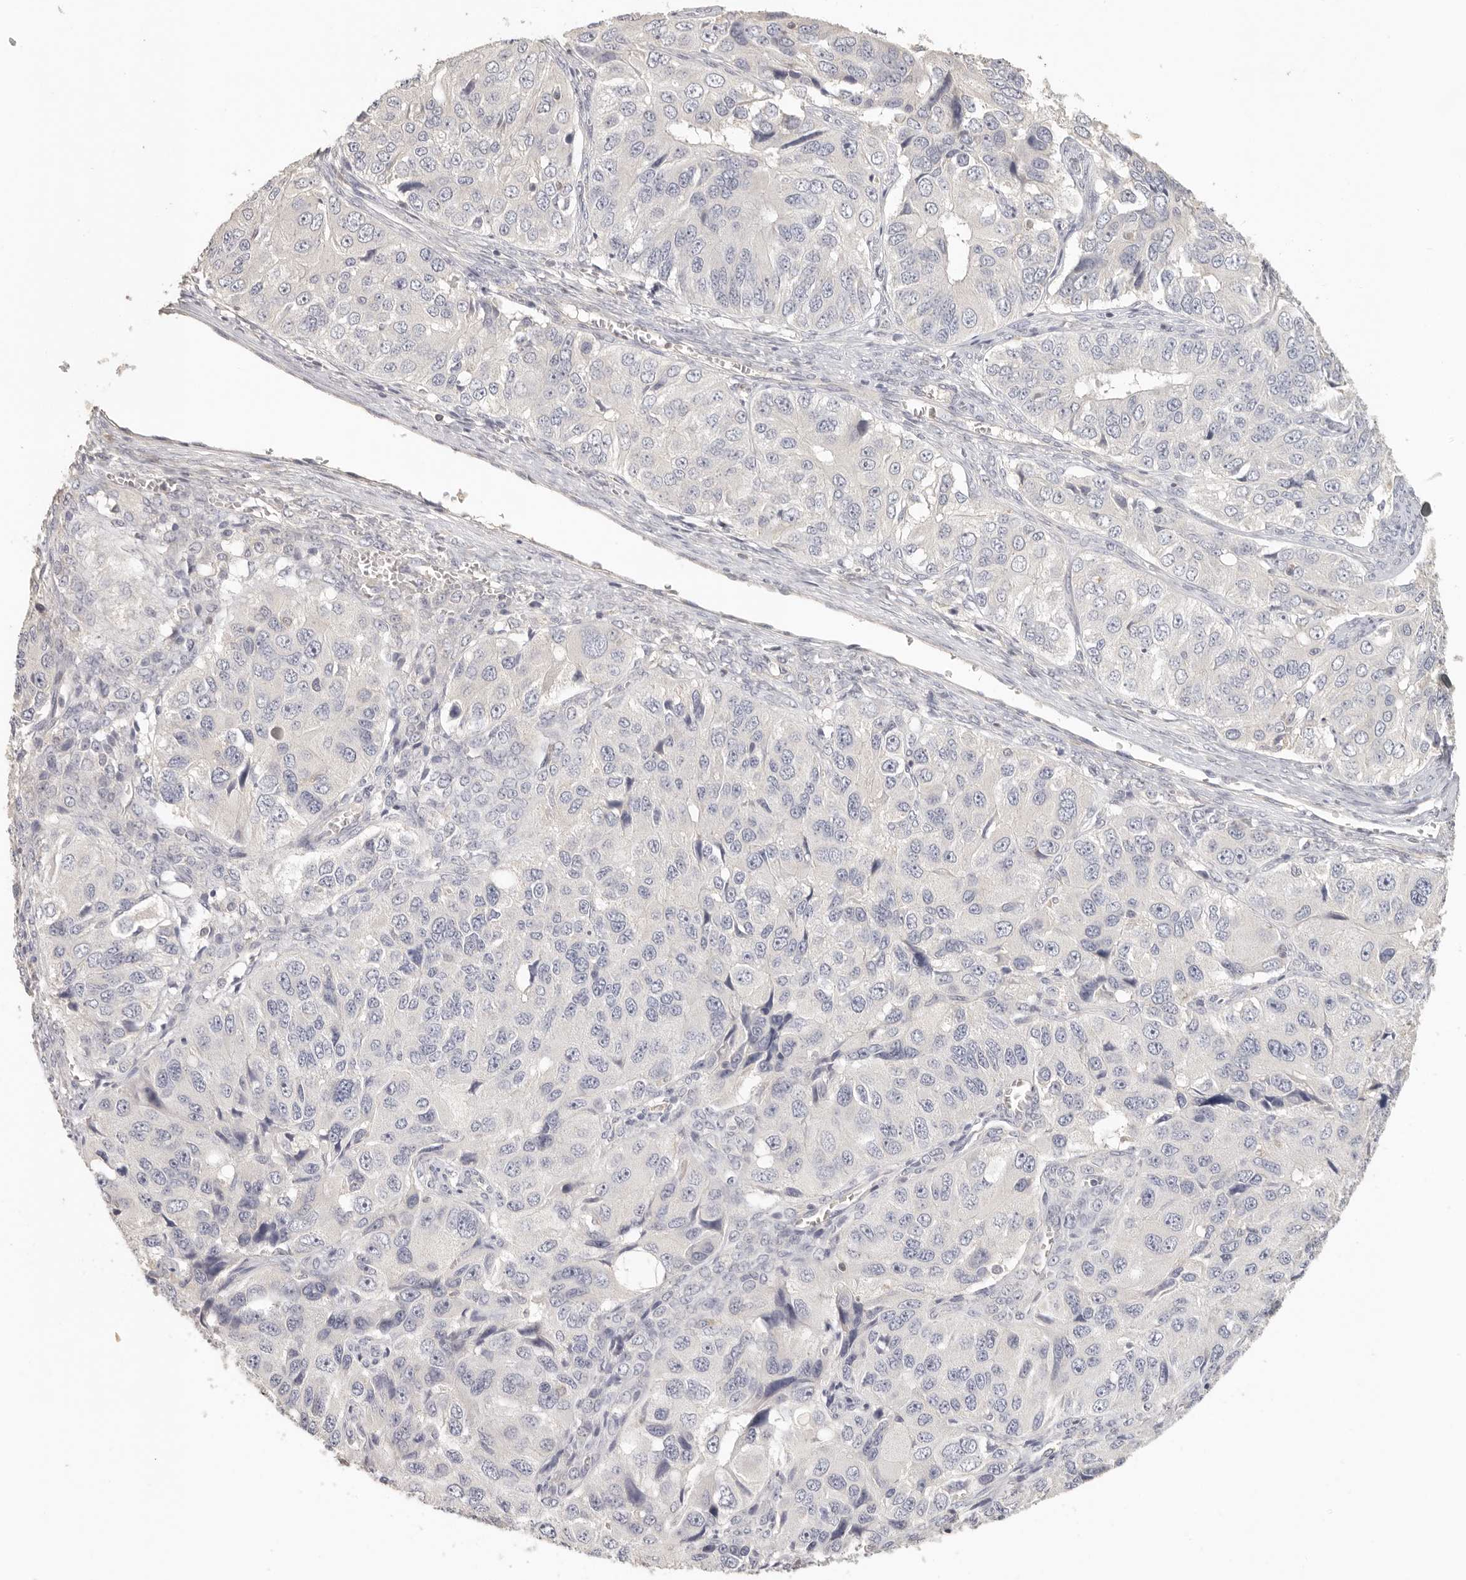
{"staining": {"intensity": "negative", "quantity": "none", "location": "none"}, "tissue": "ovarian cancer", "cell_type": "Tumor cells", "image_type": "cancer", "snomed": [{"axis": "morphology", "description": "Carcinoma, endometroid"}, {"axis": "topography", "description": "Ovary"}], "caption": "Protein analysis of ovarian cancer exhibits no significant staining in tumor cells.", "gene": "CSK", "patient": {"sex": "female", "age": 51}}